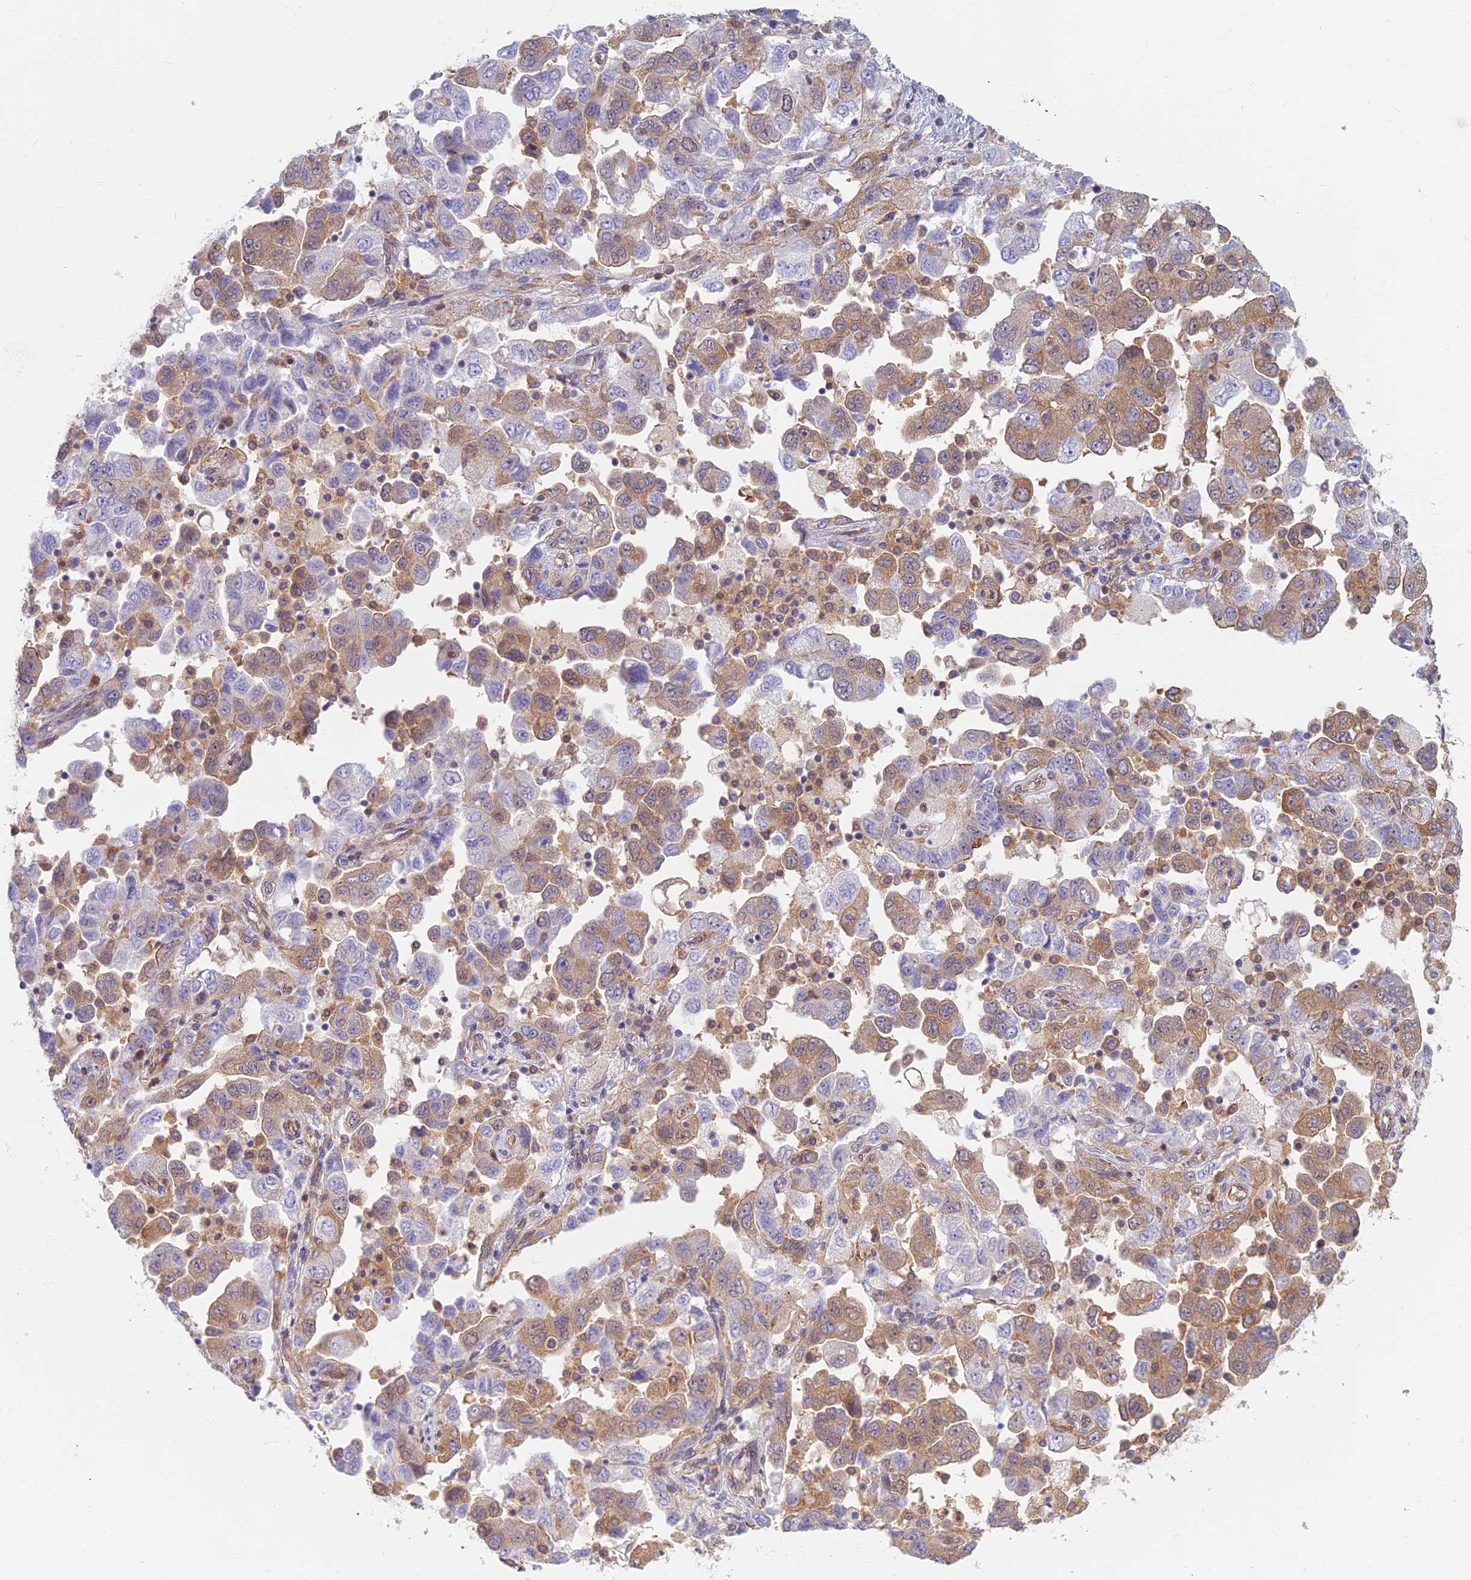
{"staining": {"intensity": "weak", "quantity": "25%-75%", "location": "cytoplasmic/membranous"}, "tissue": "ovarian cancer", "cell_type": "Tumor cells", "image_type": "cancer", "snomed": [{"axis": "morphology", "description": "Carcinoma, NOS"}, {"axis": "morphology", "description": "Cystadenocarcinoma, serous, NOS"}, {"axis": "topography", "description": "Ovary"}], "caption": "IHC of ovarian serous cystadenocarcinoma exhibits low levels of weak cytoplasmic/membranous expression in about 25%-75% of tumor cells. (IHC, brightfield microscopy, high magnification).", "gene": "RBSN", "patient": {"sex": "female", "age": 69}}